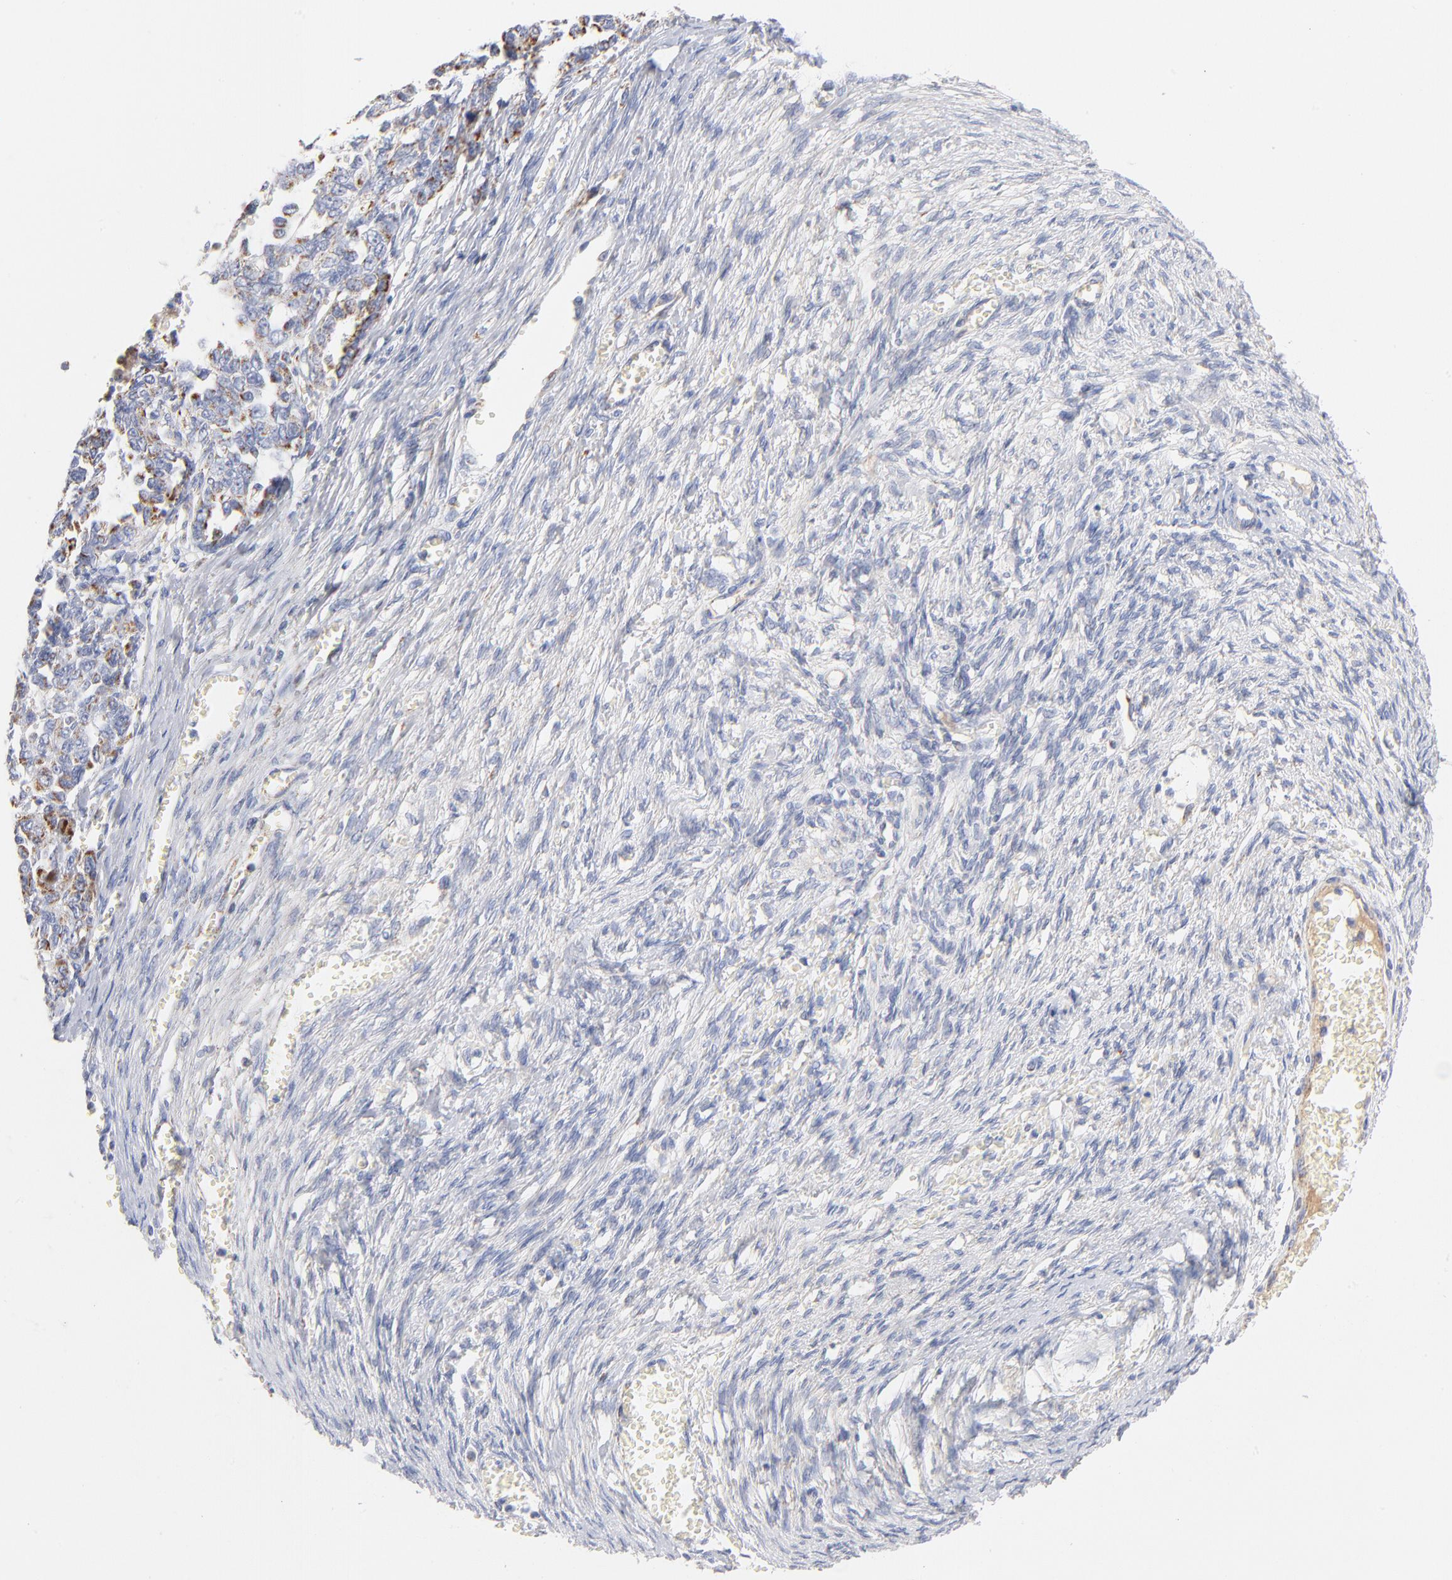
{"staining": {"intensity": "moderate", "quantity": ">75%", "location": "cytoplasmic/membranous"}, "tissue": "ovarian cancer", "cell_type": "Tumor cells", "image_type": "cancer", "snomed": [{"axis": "morphology", "description": "Cystadenocarcinoma, serous, NOS"}, {"axis": "topography", "description": "Ovary"}], "caption": "This photomicrograph exhibits IHC staining of serous cystadenocarcinoma (ovarian), with medium moderate cytoplasmic/membranous expression in approximately >75% of tumor cells.", "gene": "DLAT", "patient": {"sex": "female", "age": 69}}